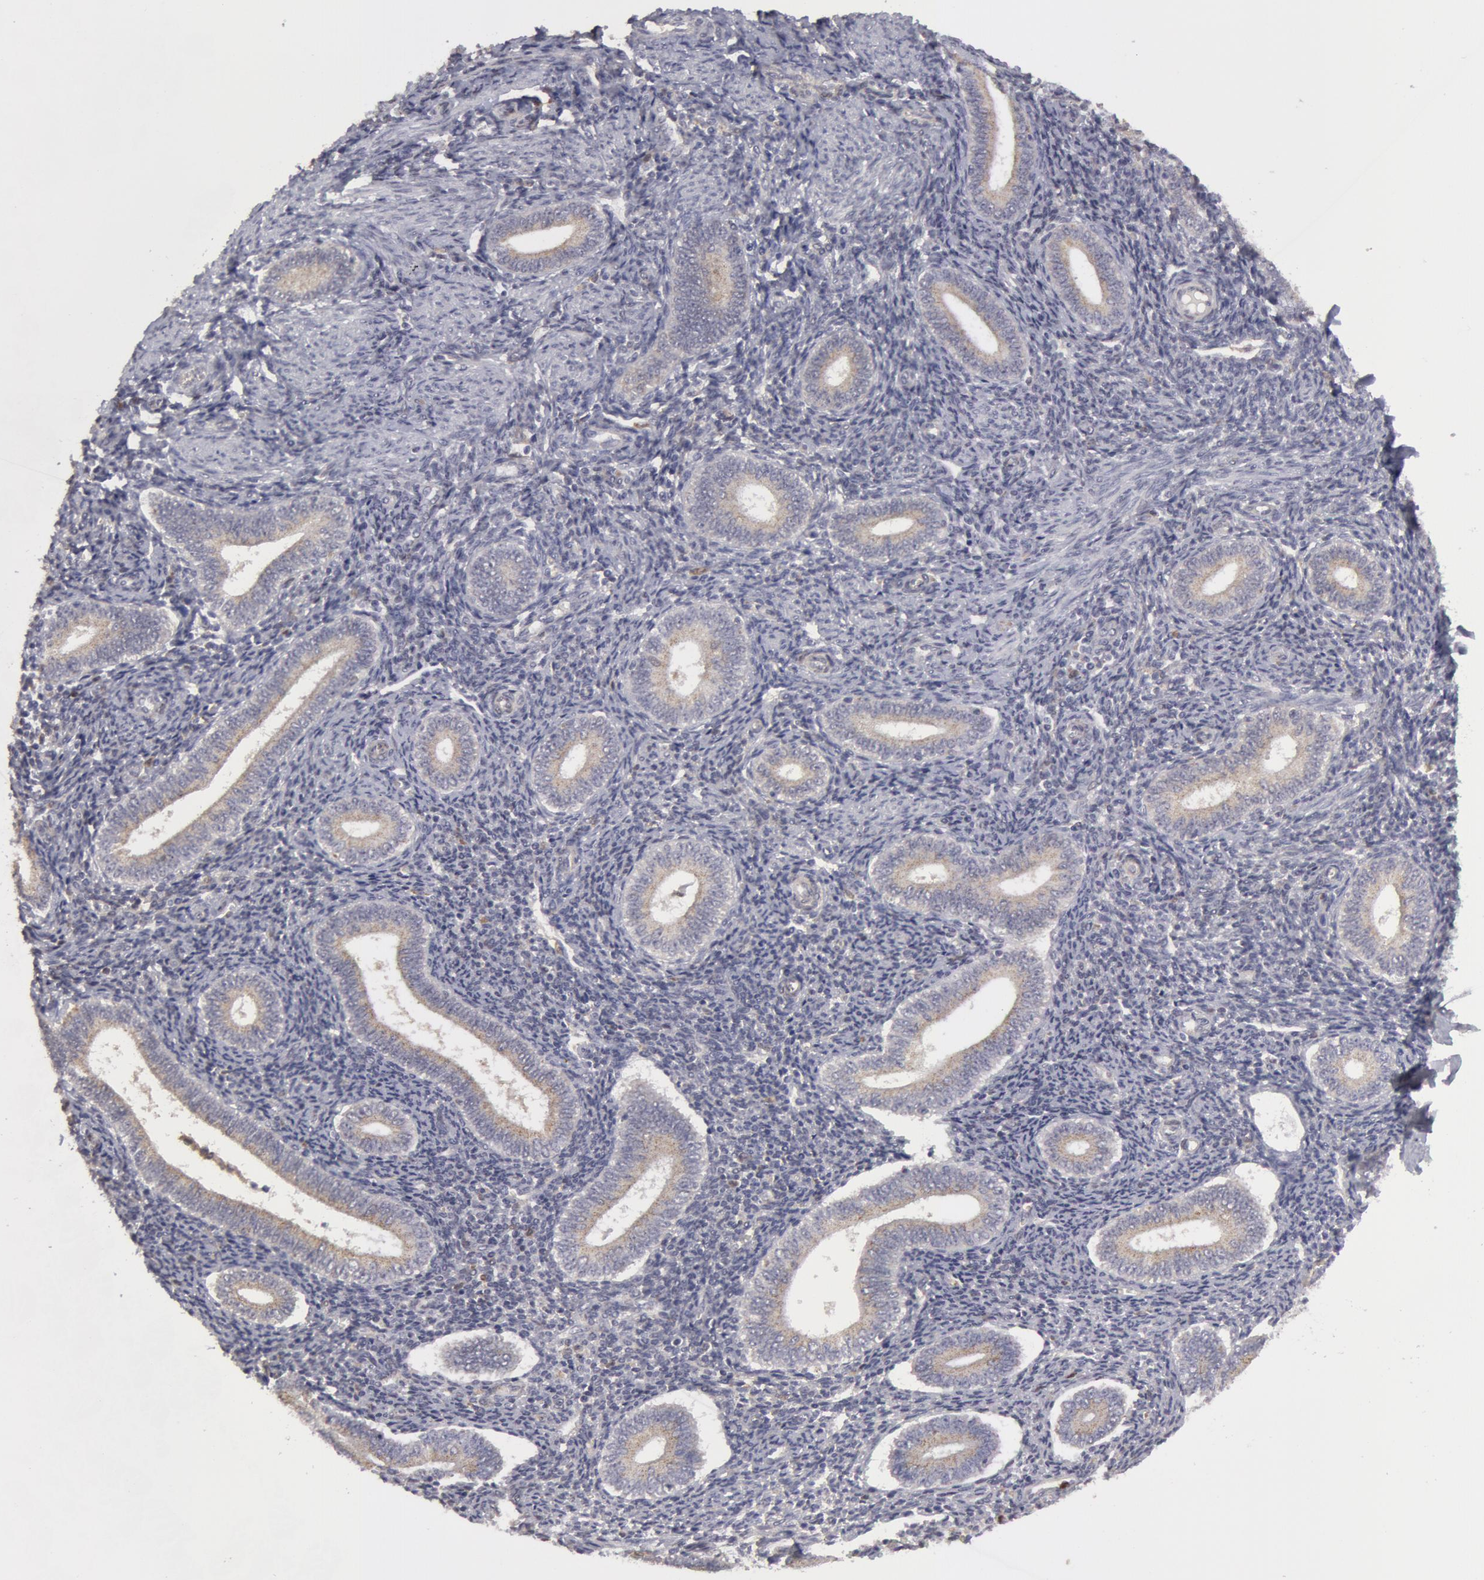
{"staining": {"intensity": "negative", "quantity": "none", "location": "none"}, "tissue": "endometrium", "cell_type": "Cells in endometrial stroma", "image_type": "normal", "snomed": [{"axis": "morphology", "description": "Normal tissue, NOS"}, {"axis": "topography", "description": "Endometrium"}], "caption": "This is an IHC image of benign human endometrium. There is no expression in cells in endometrial stroma.", "gene": "CAT", "patient": {"sex": "female", "age": 35}}